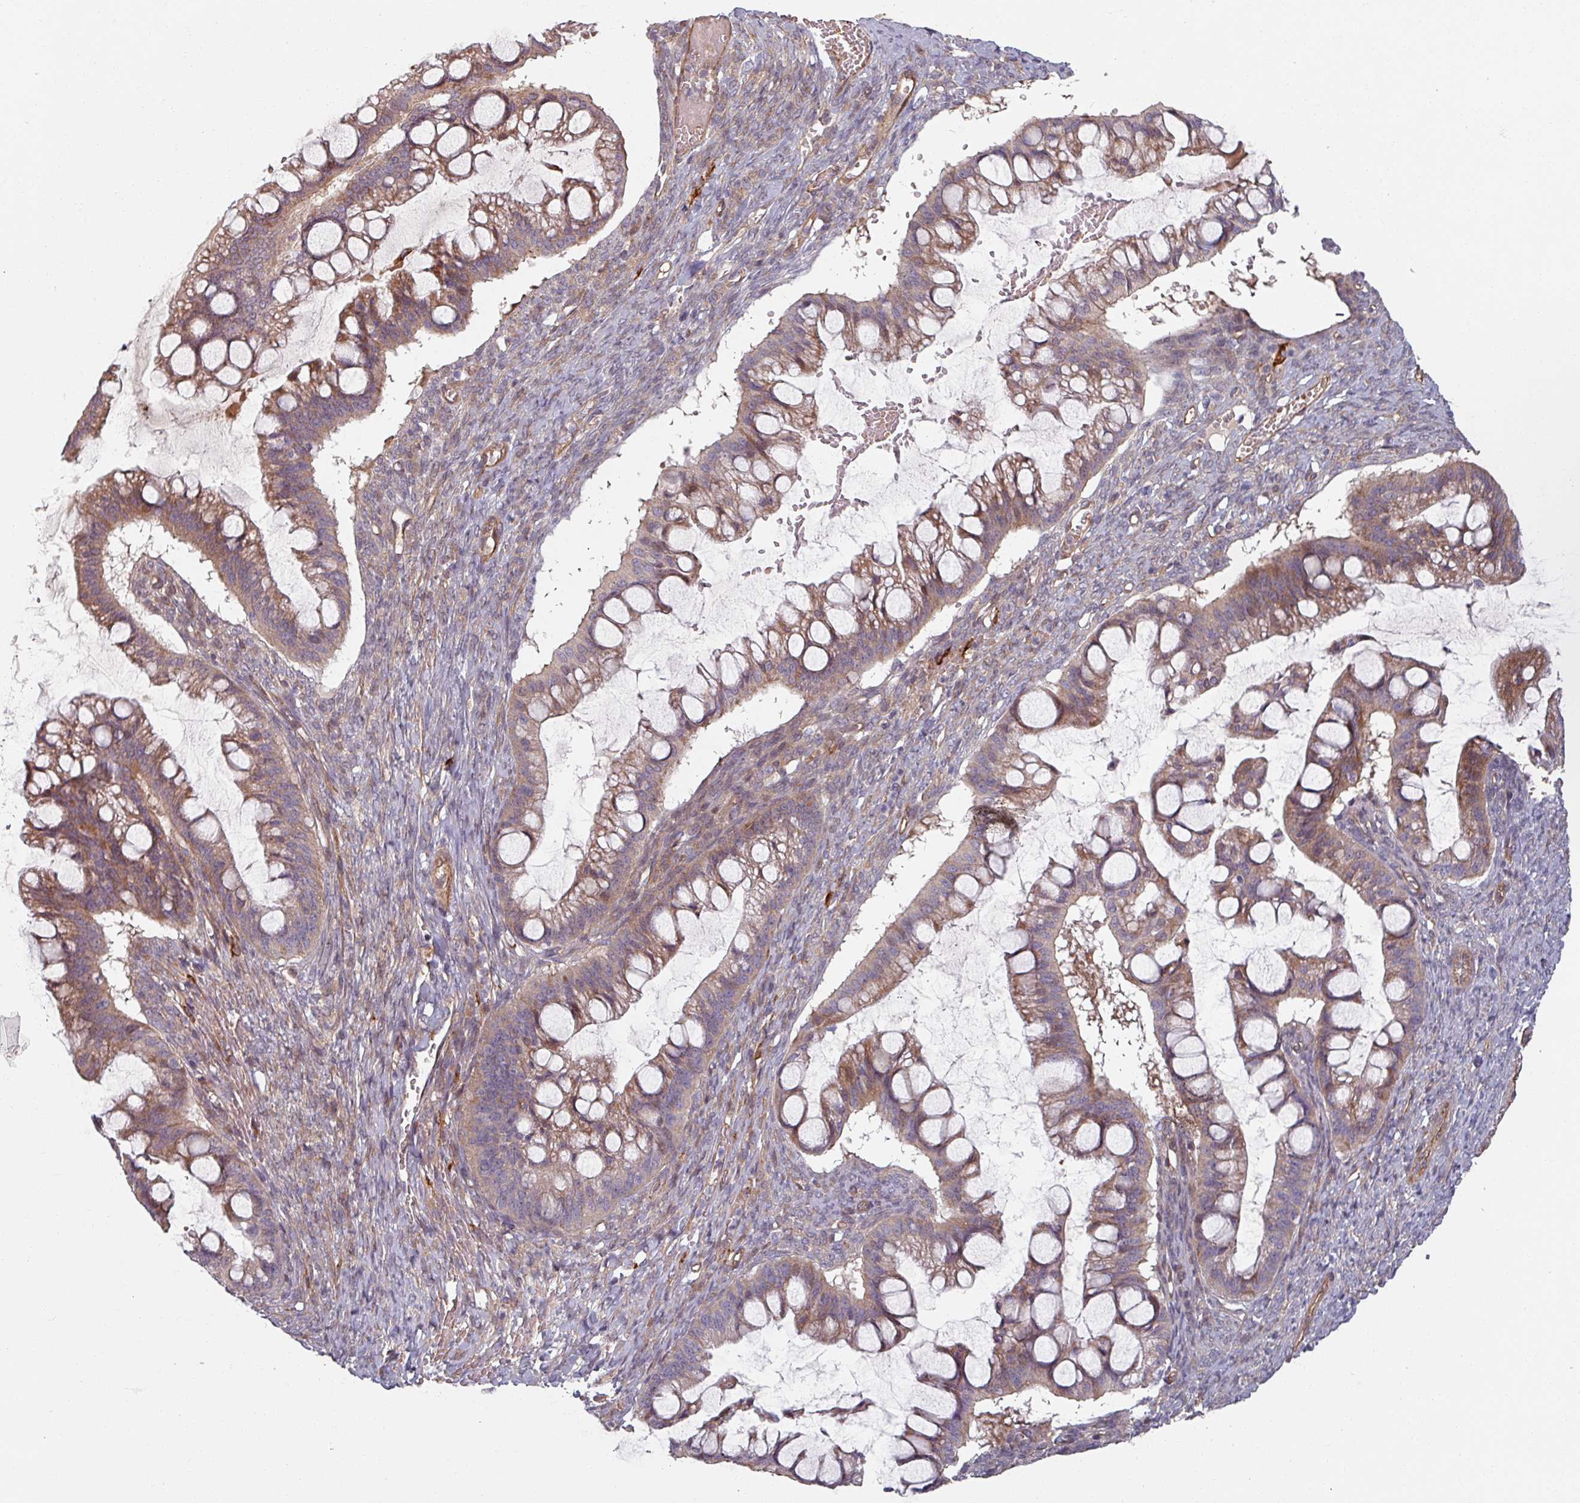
{"staining": {"intensity": "moderate", "quantity": "25%-75%", "location": "cytoplasmic/membranous"}, "tissue": "ovarian cancer", "cell_type": "Tumor cells", "image_type": "cancer", "snomed": [{"axis": "morphology", "description": "Cystadenocarcinoma, mucinous, NOS"}, {"axis": "topography", "description": "Ovary"}], "caption": "Brown immunohistochemical staining in mucinous cystadenocarcinoma (ovarian) displays moderate cytoplasmic/membranous staining in about 25%-75% of tumor cells.", "gene": "C4BPB", "patient": {"sex": "female", "age": 73}}